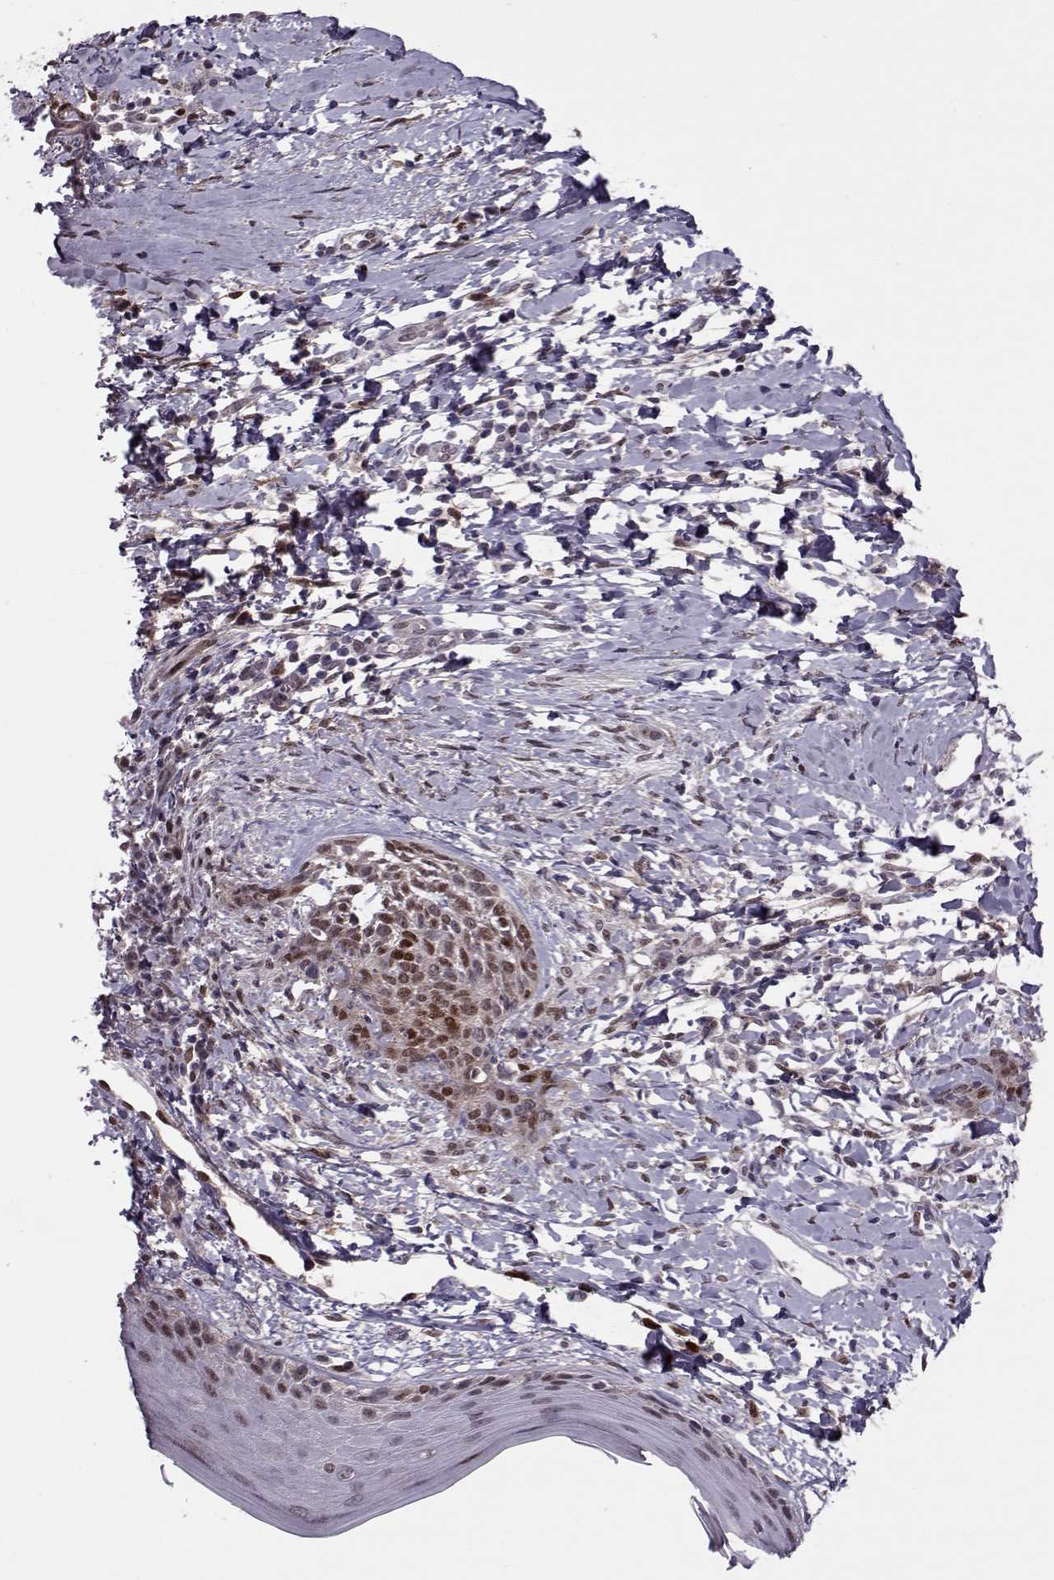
{"staining": {"intensity": "moderate", "quantity": "25%-75%", "location": "nuclear"}, "tissue": "skin cancer", "cell_type": "Tumor cells", "image_type": "cancer", "snomed": [{"axis": "morphology", "description": "Normal tissue, NOS"}, {"axis": "morphology", "description": "Basal cell carcinoma"}, {"axis": "topography", "description": "Skin"}], "caption": "An IHC micrograph of tumor tissue is shown. Protein staining in brown shows moderate nuclear positivity in basal cell carcinoma (skin) within tumor cells.", "gene": "CDK4", "patient": {"sex": "male", "age": 84}}